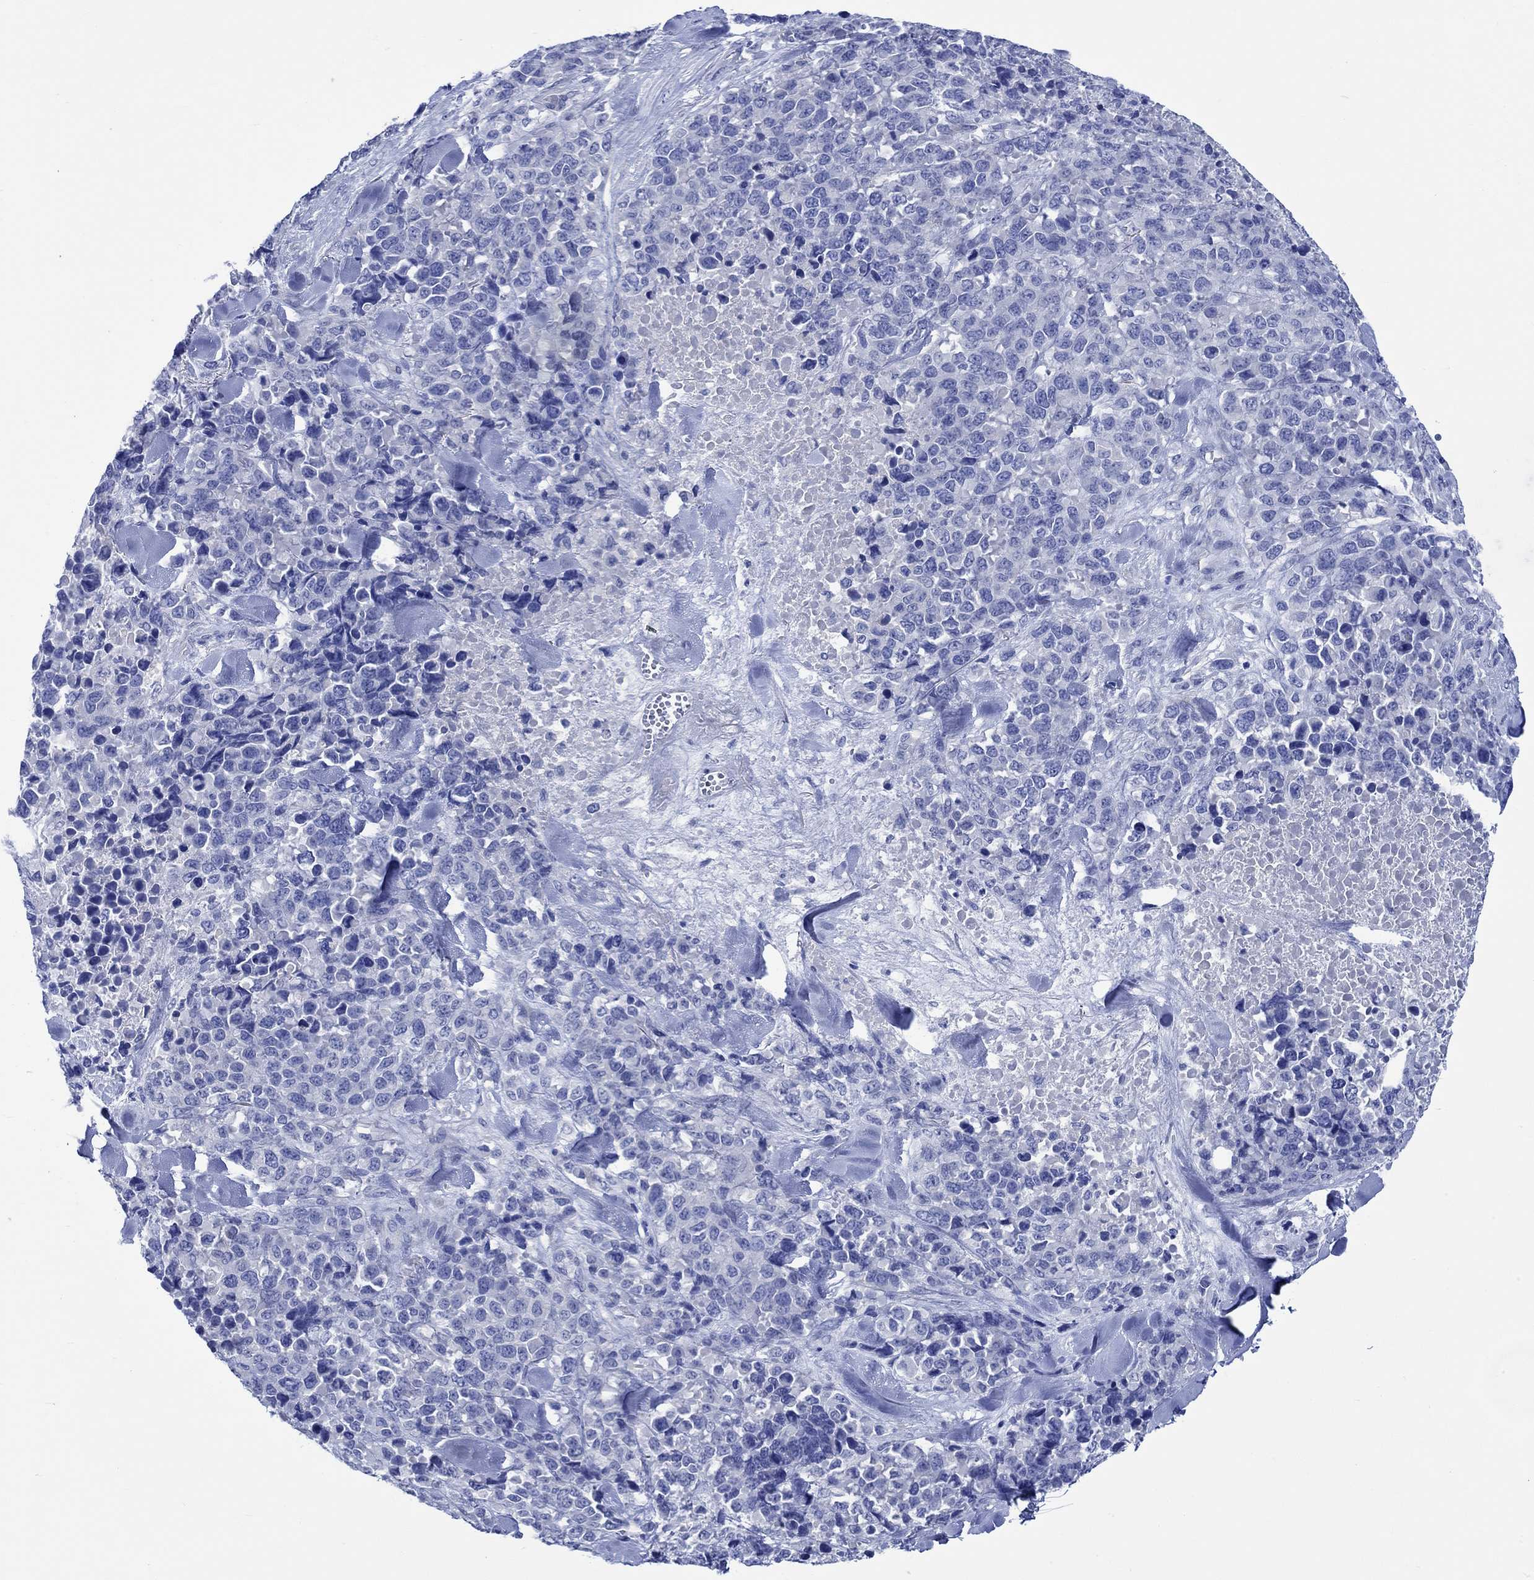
{"staining": {"intensity": "negative", "quantity": "none", "location": "none"}, "tissue": "melanoma", "cell_type": "Tumor cells", "image_type": "cancer", "snomed": [{"axis": "morphology", "description": "Malignant melanoma, Metastatic site"}, {"axis": "topography", "description": "Skin"}], "caption": "Immunohistochemistry histopathology image of human melanoma stained for a protein (brown), which shows no positivity in tumor cells. (Stains: DAB immunohistochemistry (IHC) with hematoxylin counter stain, Microscopy: brightfield microscopy at high magnification).", "gene": "PTPRN2", "patient": {"sex": "male", "age": 84}}